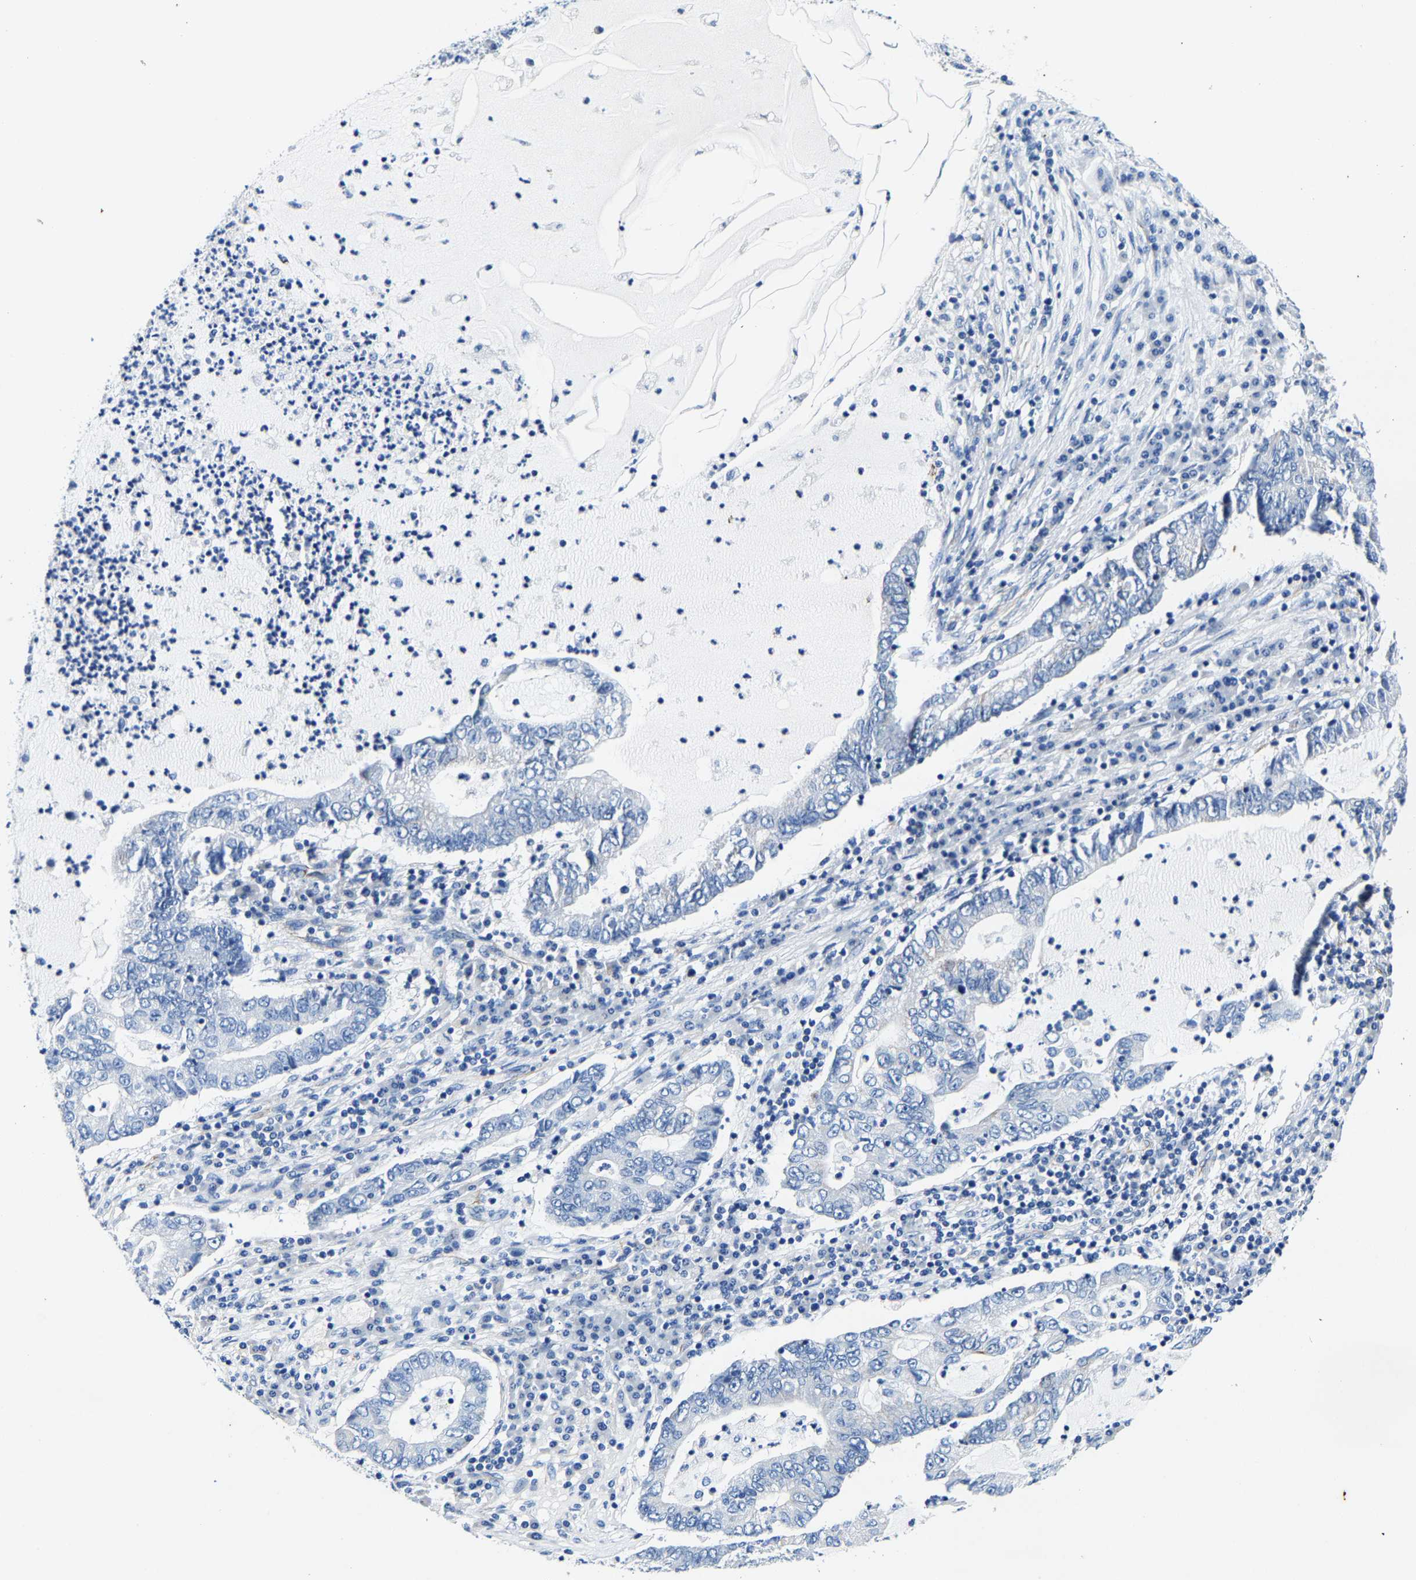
{"staining": {"intensity": "negative", "quantity": "none", "location": "none"}, "tissue": "lung cancer", "cell_type": "Tumor cells", "image_type": "cancer", "snomed": [{"axis": "morphology", "description": "Adenocarcinoma, NOS"}, {"axis": "topography", "description": "Lung"}], "caption": "A histopathology image of human lung adenocarcinoma is negative for staining in tumor cells.", "gene": "MMEL1", "patient": {"sex": "female", "age": 51}}